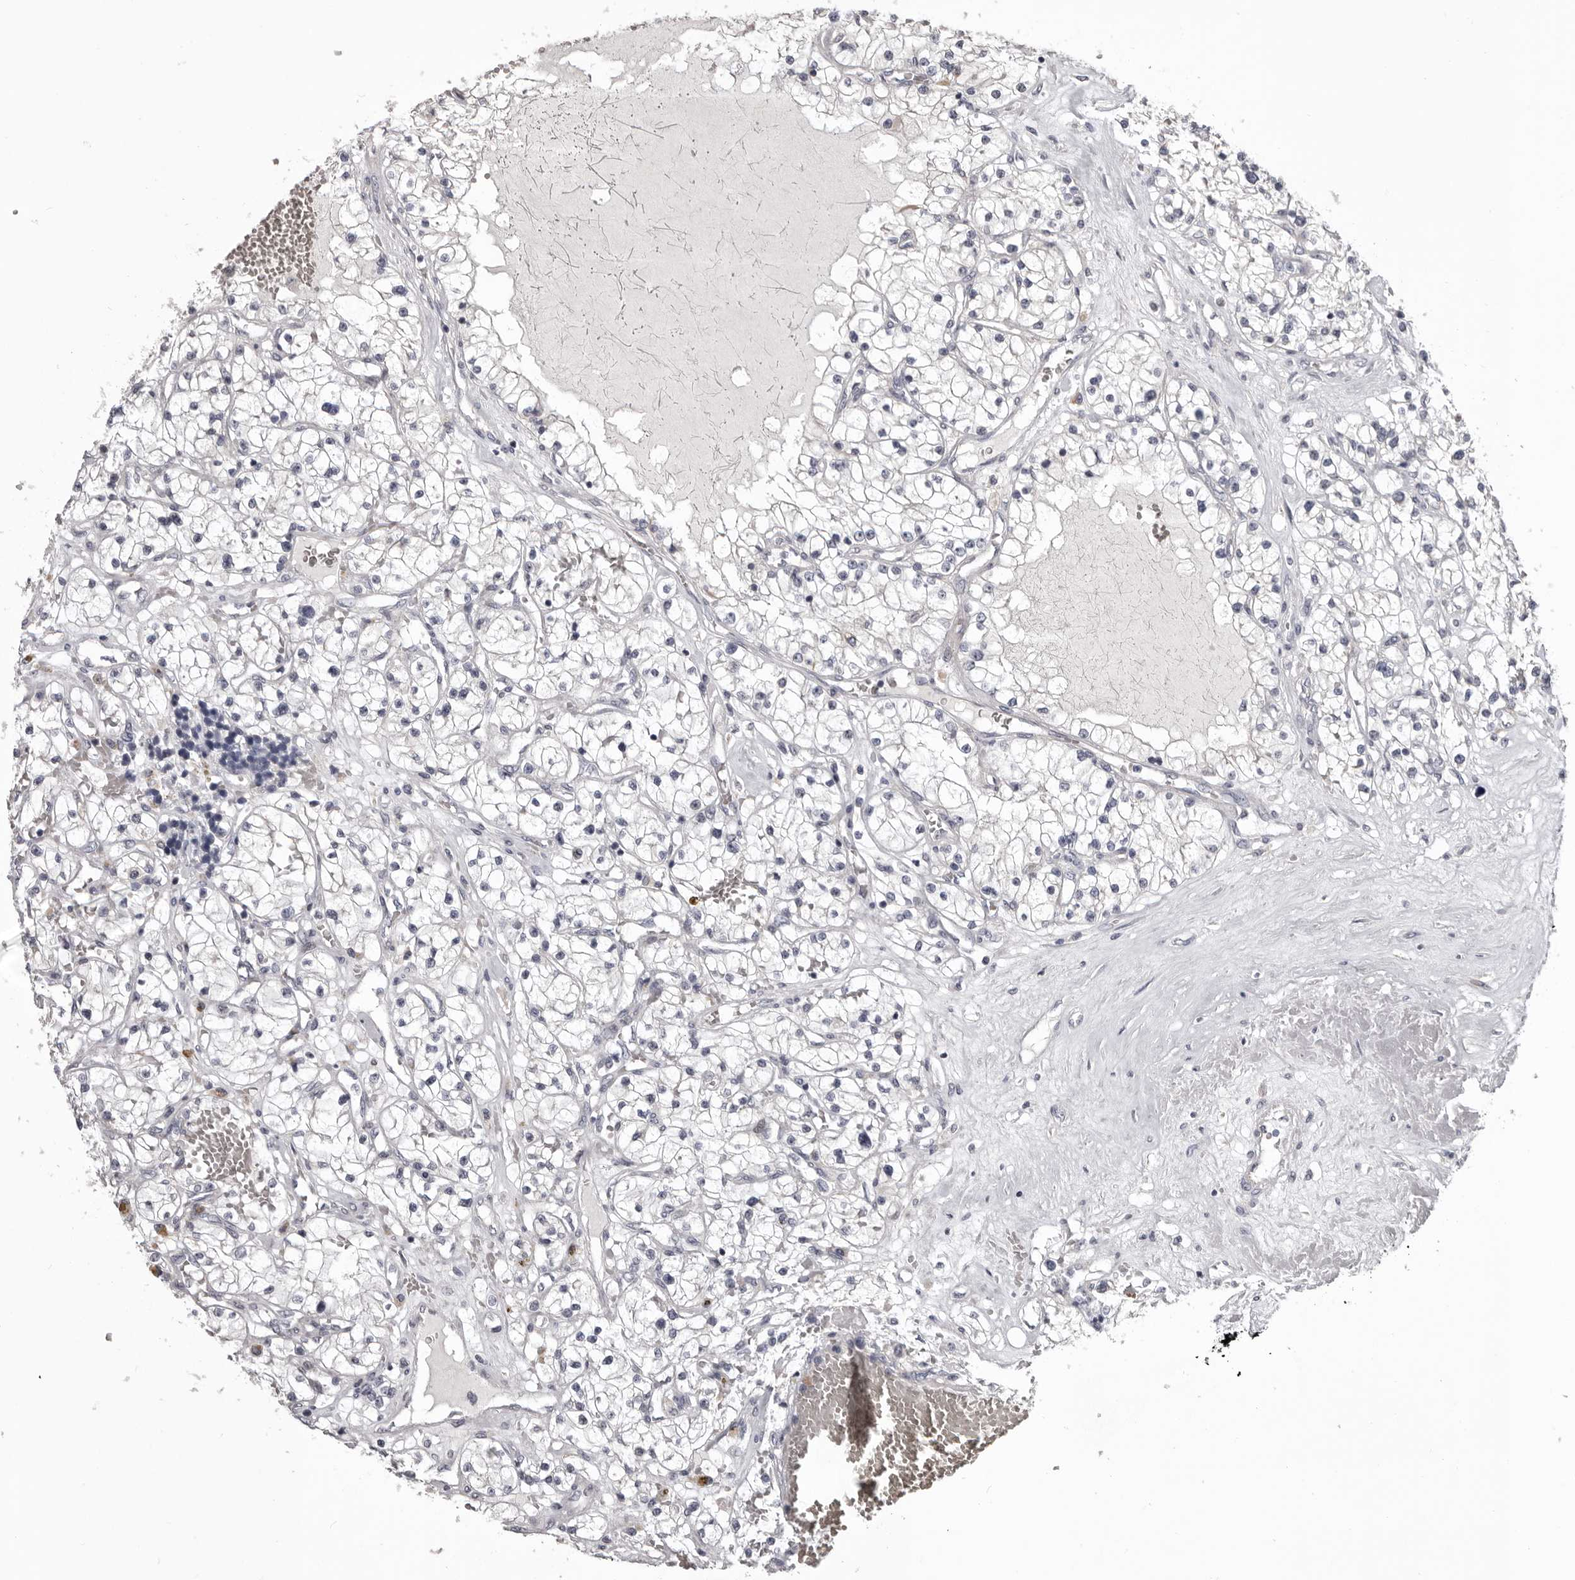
{"staining": {"intensity": "negative", "quantity": "none", "location": "none"}, "tissue": "renal cancer", "cell_type": "Tumor cells", "image_type": "cancer", "snomed": [{"axis": "morphology", "description": "Normal tissue, NOS"}, {"axis": "morphology", "description": "Adenocarcinoma, NOS"}, {"axis": "topography", "description": "Kidney"}], "caption": "This is an IHC image of adenocarcinoma (renal). There is no expression in tumor cells.", "gene": "LPAR6", "patient": {"sex": "male", "age": 68}}